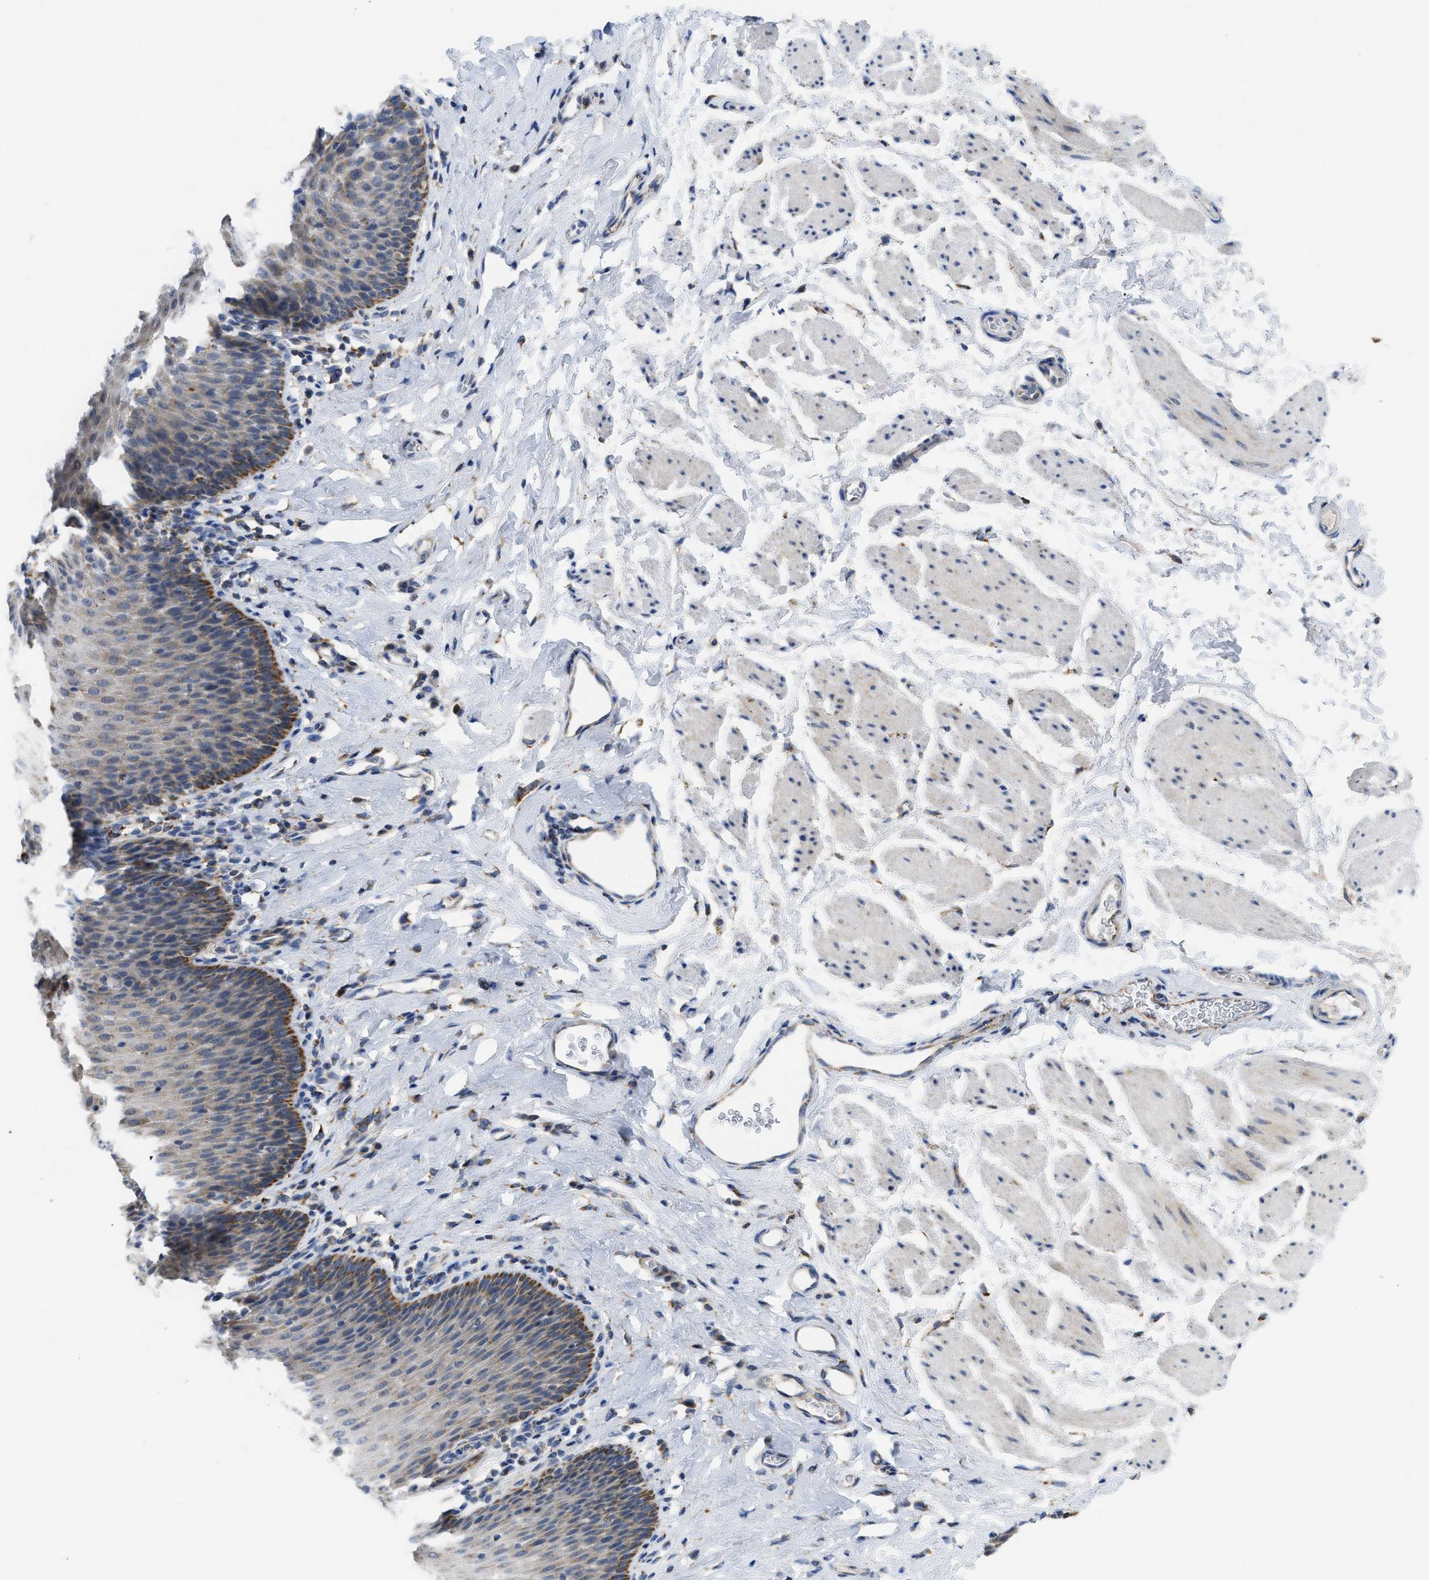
{"staining": {"intensity": "moderate", "quantity": ">75%", "location": "cytoplasmic/membranous"}, "tissue": "esophagus", "cell_type": "Squamous epithelial cells", "image_type": "normal", "snomed": [{"axis": "morphology", "description": "Normal tissue, NOS"}, {"axis": "topography", "description": "Esophagus"}], "caption": "This is a photomicrograph of immunohistochemistry (IHC) staining of normal esophagus, which shows moderate expression in the cytoplasmic/membranous of squamous epithelial cells.", "gene": "GATD3", "patient": {"sex": "female", "age": 61}}